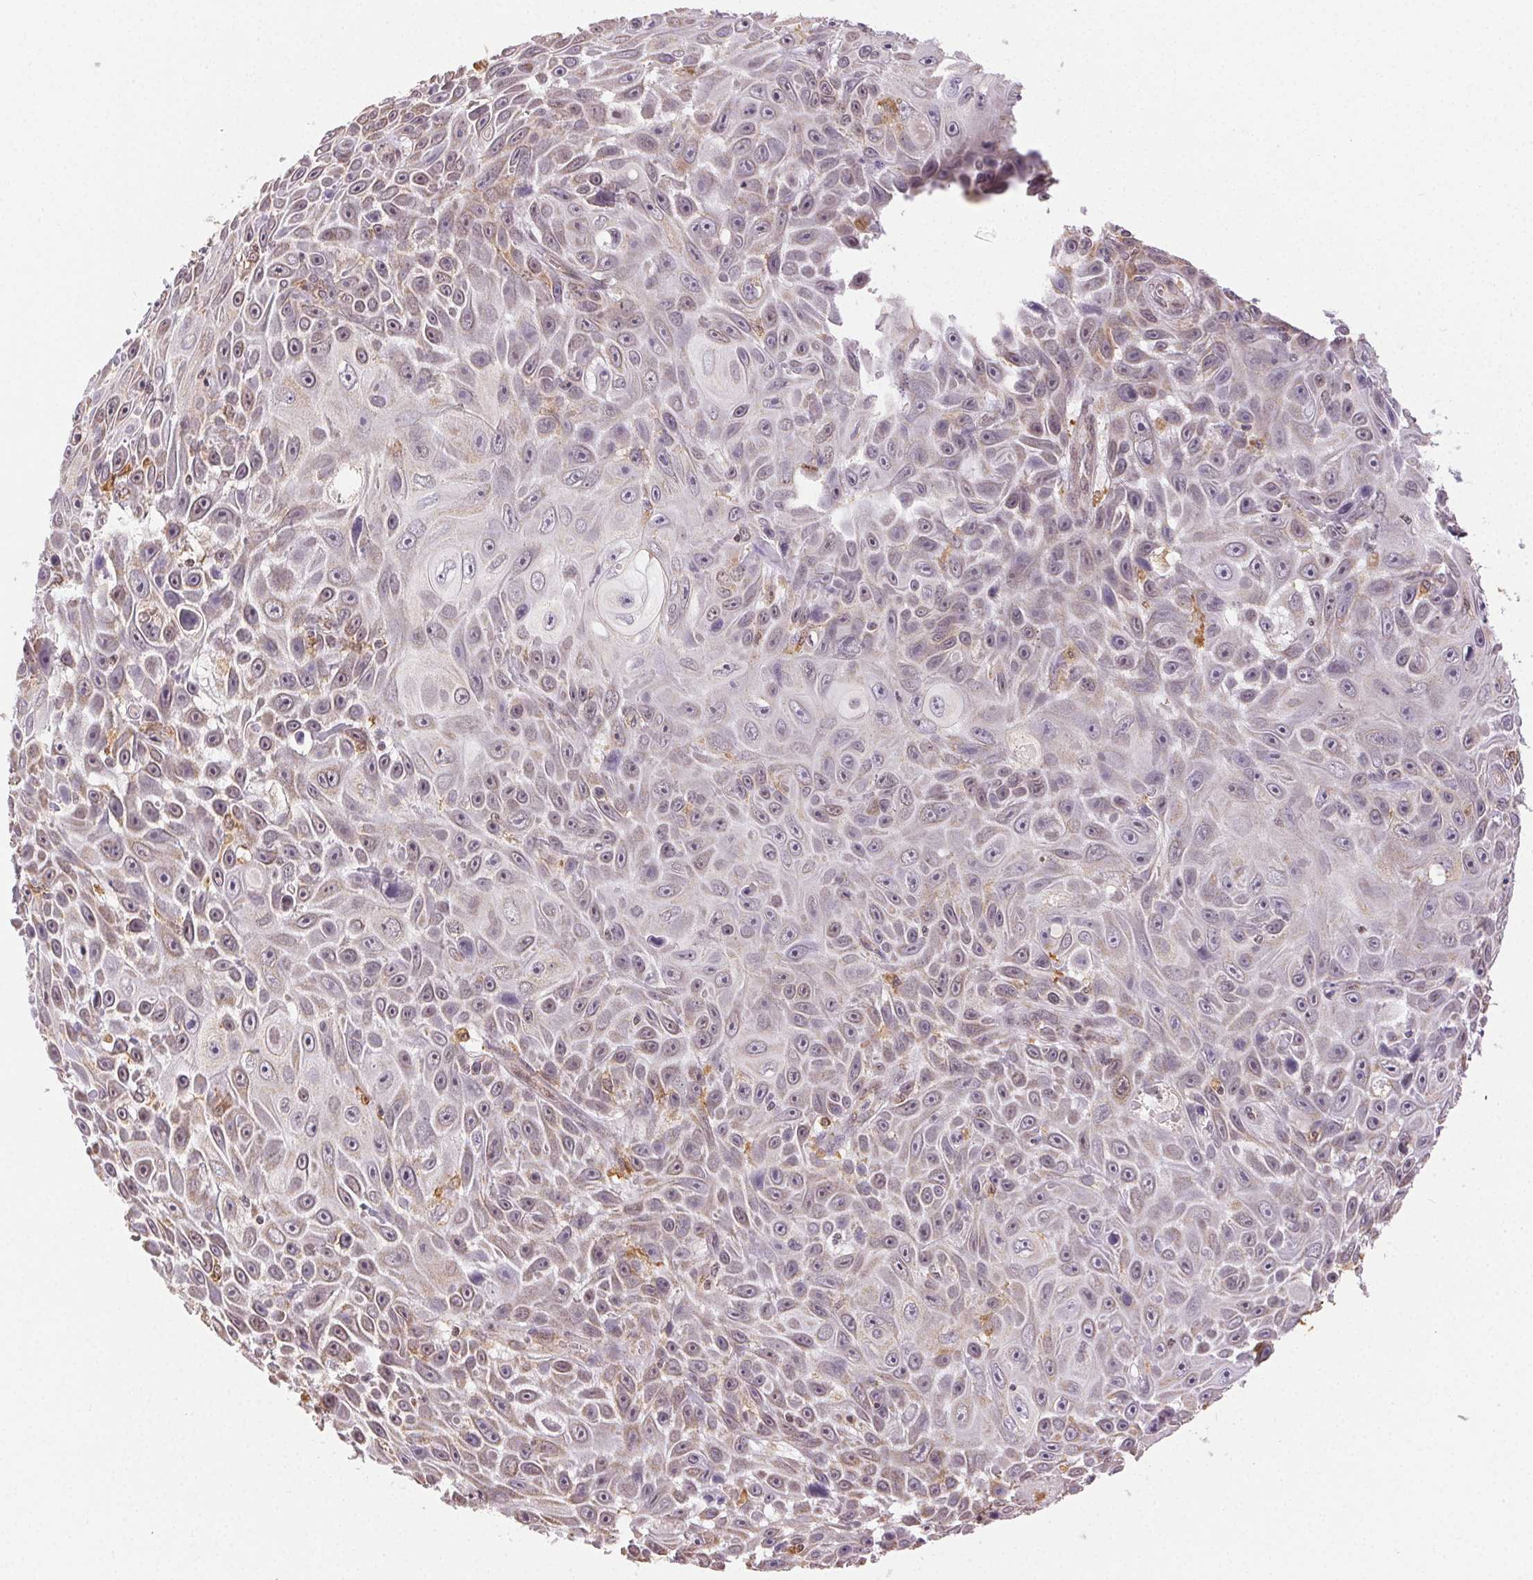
{"staining": {"intensity": "negative", "quantity": "none", "location": "none"}, "tissue": "skin cancer", "cell_type": "Tumor cells", "image_type": "cancer", "snomed": [{"axis": "morphology", "description": "Squamous cell carcinoma, NOS"}, {"axis": "topography", "description": "Skin"}], "caption": "Tumor cells are negative for protein expression in human skin squamous cell carcinoma.", "gene": "PIWIL4", "patient": {"sex": "male", "age": 82}}